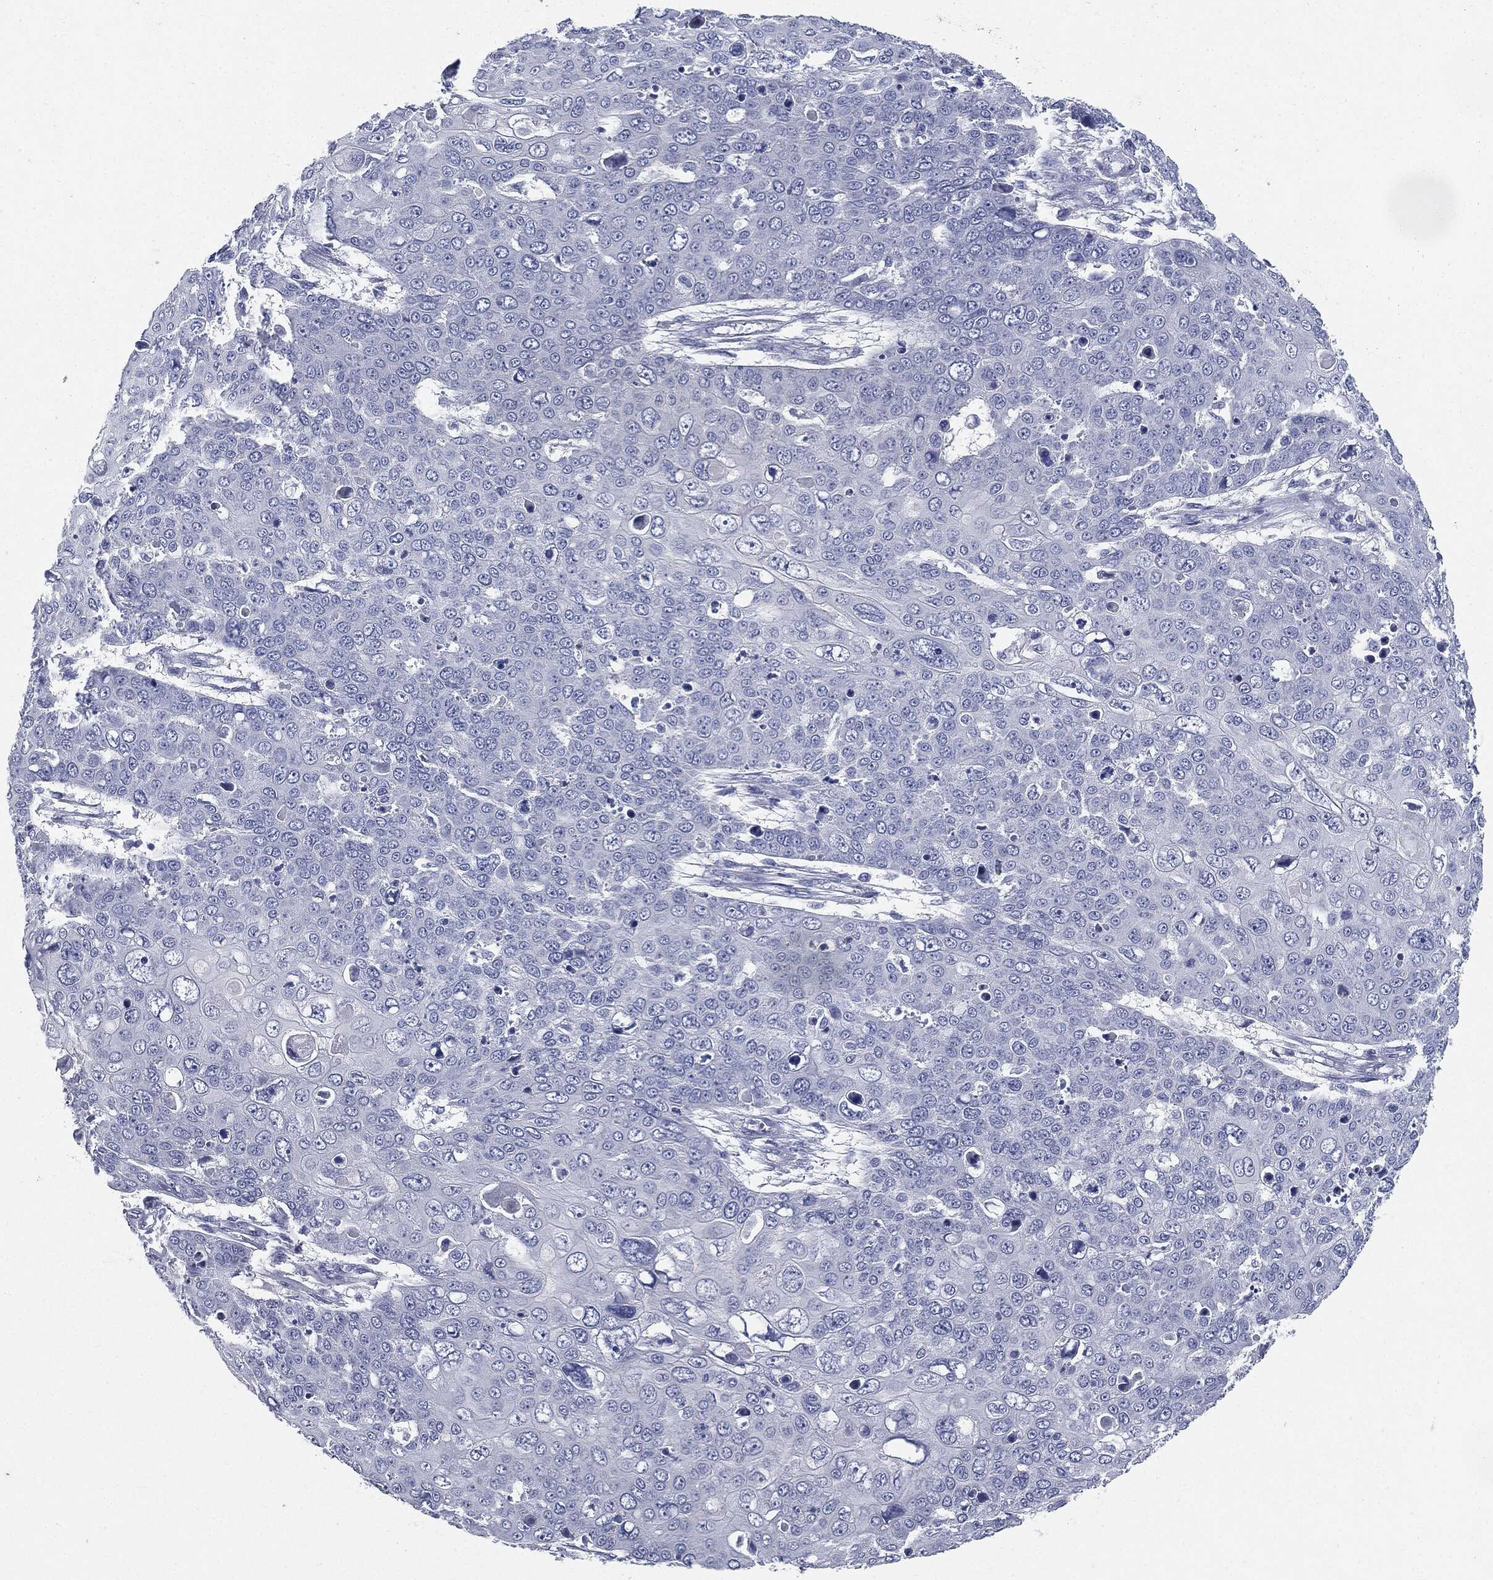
{"staining": {"intensity": "negative", "quantity": "none", "location": "none"}, "tissue": "skin cancer", "cell_type": "Tumor cells", "image_type": "cancer", "snomed": [{"axis": "morphology", "description": "Squamous cell carcinoma, NOS"}, {"axis": "topography", "description": "Skin"}], "caption": "High power microscopy histopathology image of an IHC histopathology image of skin squamous cell carcinoma, revealing no significant positivity in tumor cells.", "gene": "CUZD1", "patient": {"sex": "male", "age": 71}}